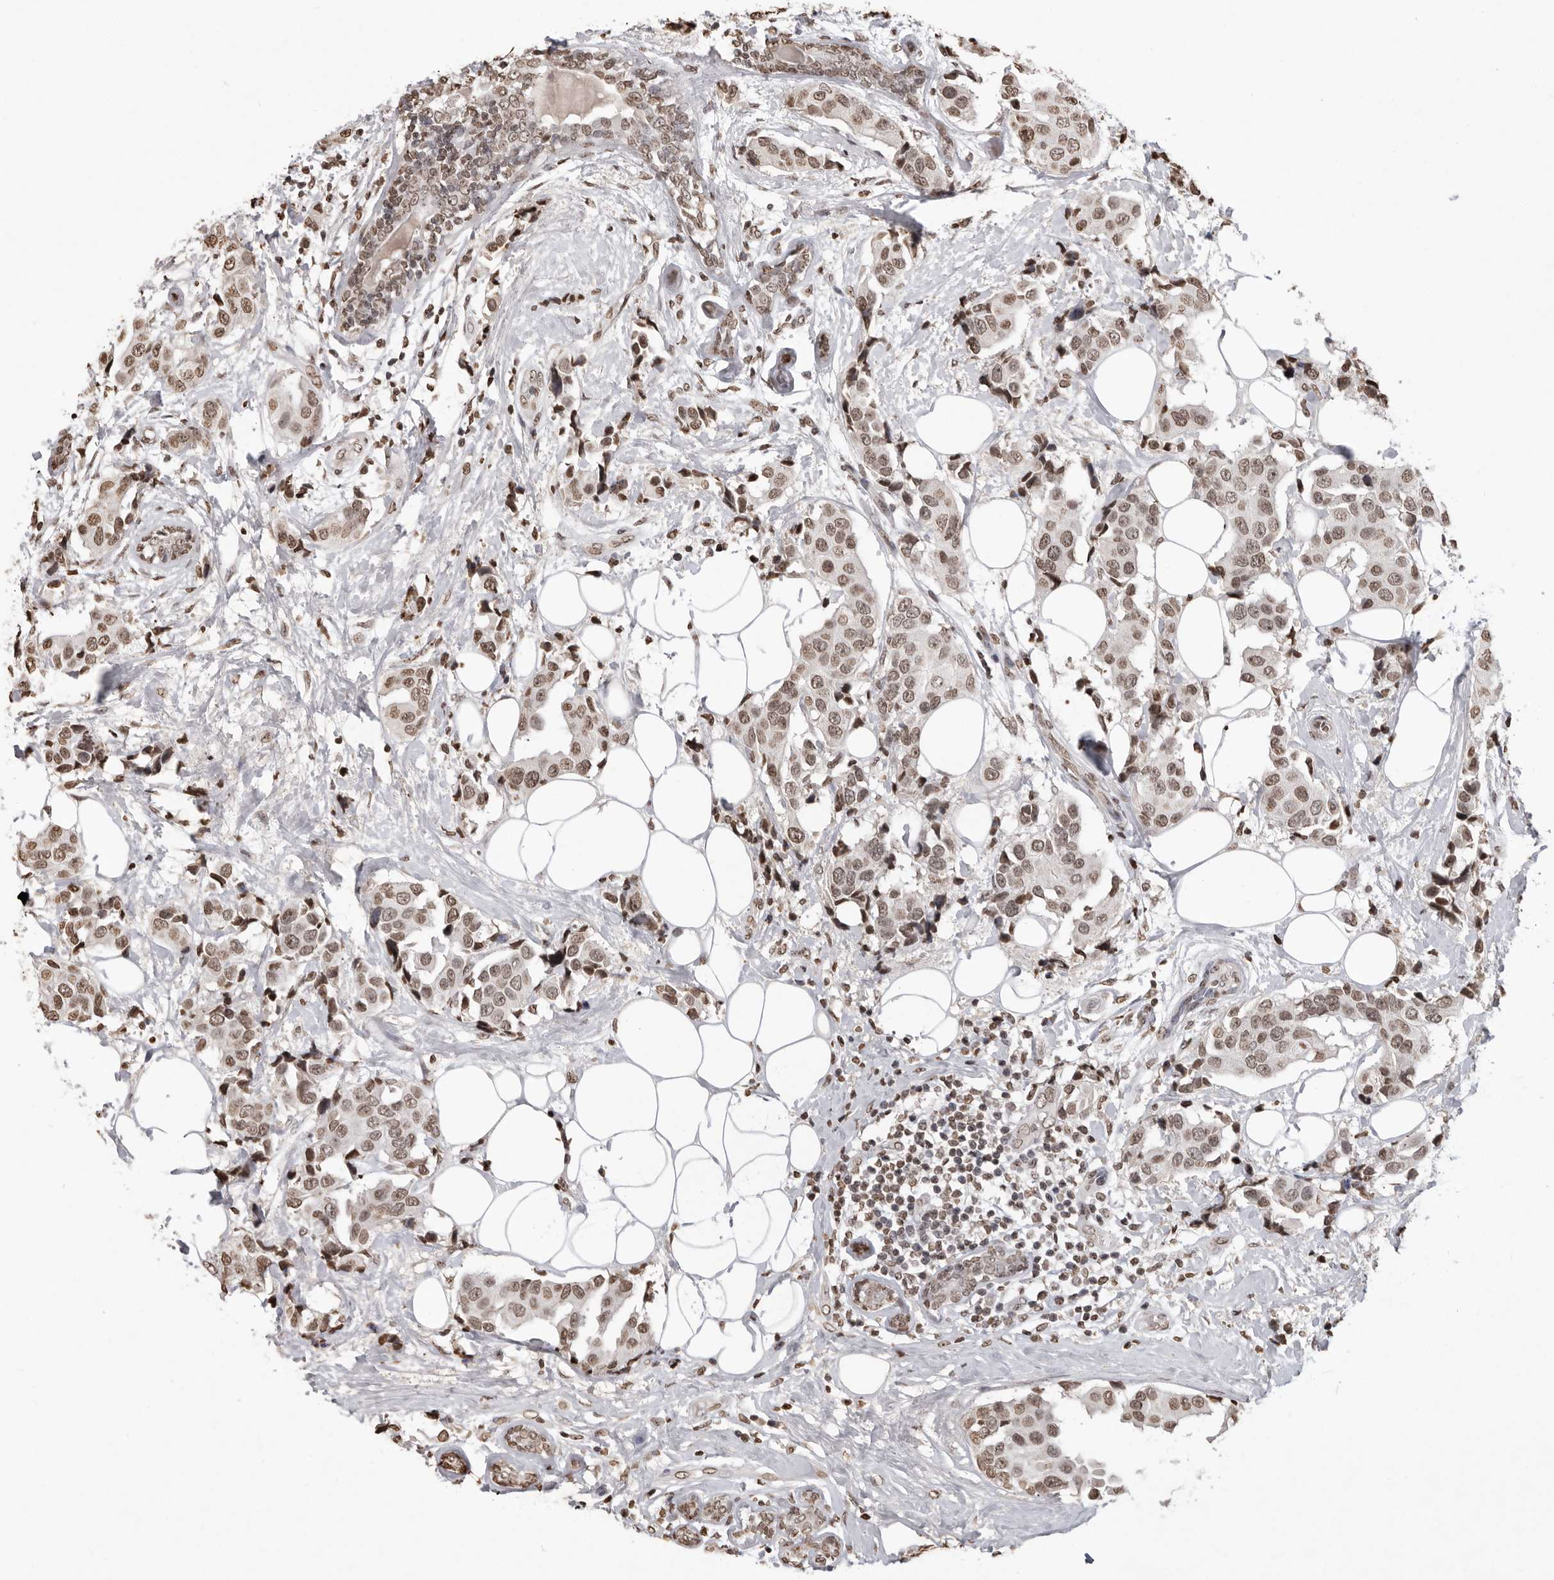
{"staining": {"intensity": "moderate", "quantity": ">75%", "location": "nuclear"}, "tissue": "breast cancer", "cell_type": "Tumor cells", "image_type": "cancer", "snomed": [{"axis": "morphology", "description": "Normal tissue, NOS"}, {"axis": "morphology", "description": "Duct carcinoma"}, {"axis": "topography", "description": "Breast"}], "caption": "Protein expression analysis of breast infiltrating ductal carcinoma displays moderate nuclear positivity in approximately >75% of tumor cells.", "gene": "WDR45", "patient": {"sex": "female", "age": 39}}